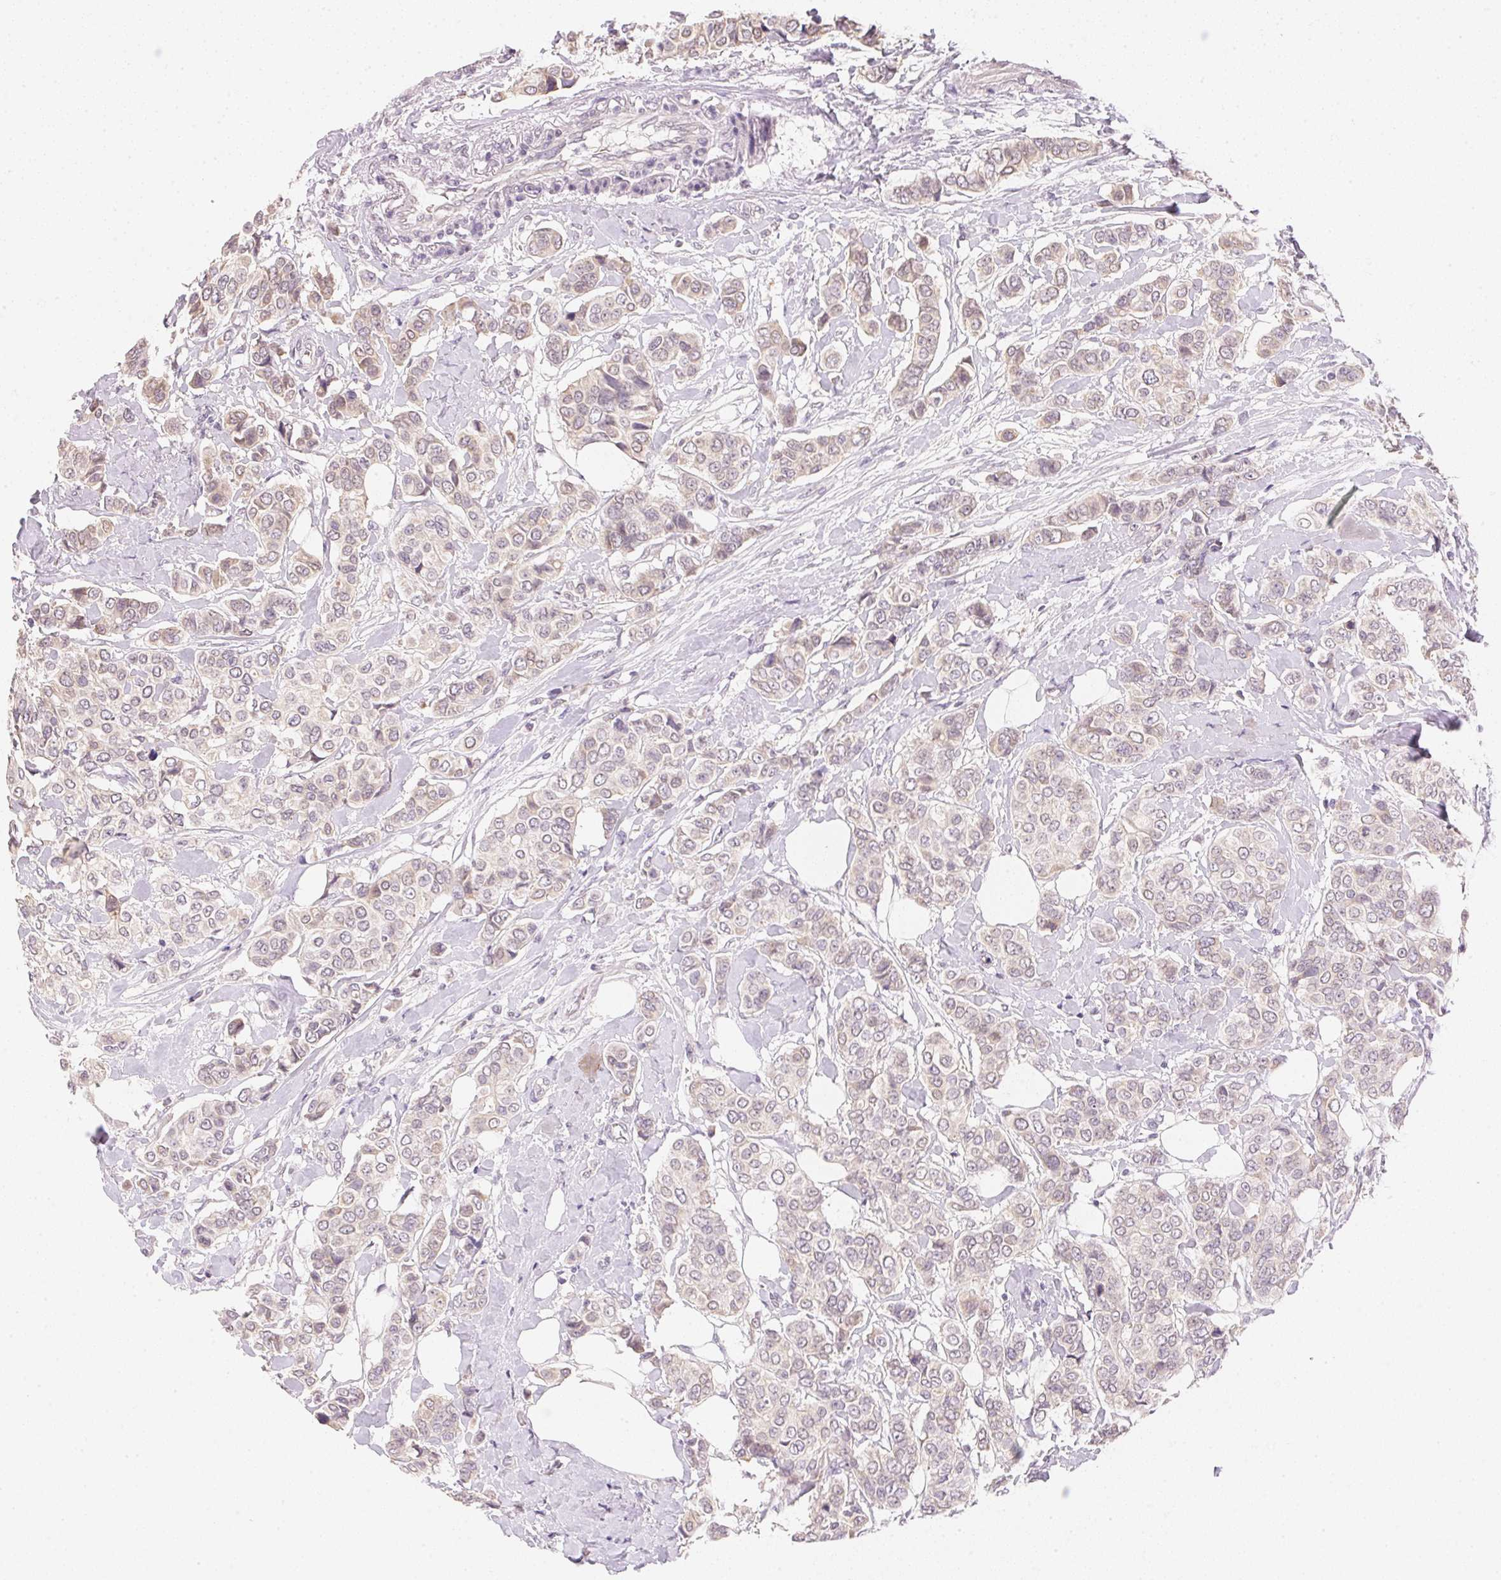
{"staining": {"intensity": "weak", "quantity": "25%-75%", "location": "cytoplasmic/membranous"}, "tissue": "breast cancer", "cell_type": "Tumor cells", "image_type": "cancer", "snomed": [{"axis": "morphology", "description": "Lobular carcinoma"}, {"axis": "topography", "description": "Breast"}], "caption": "Immunohistochemistry (IHC) (DAB) staining of human breast cancer (lobular carcinoma) demonstrates weak cytoplasmic/membranous protein staining in approximately 25%-75% of tumor cells.", "gene": "DHCR24", "patient": {"sex": "female", "age": 51}}